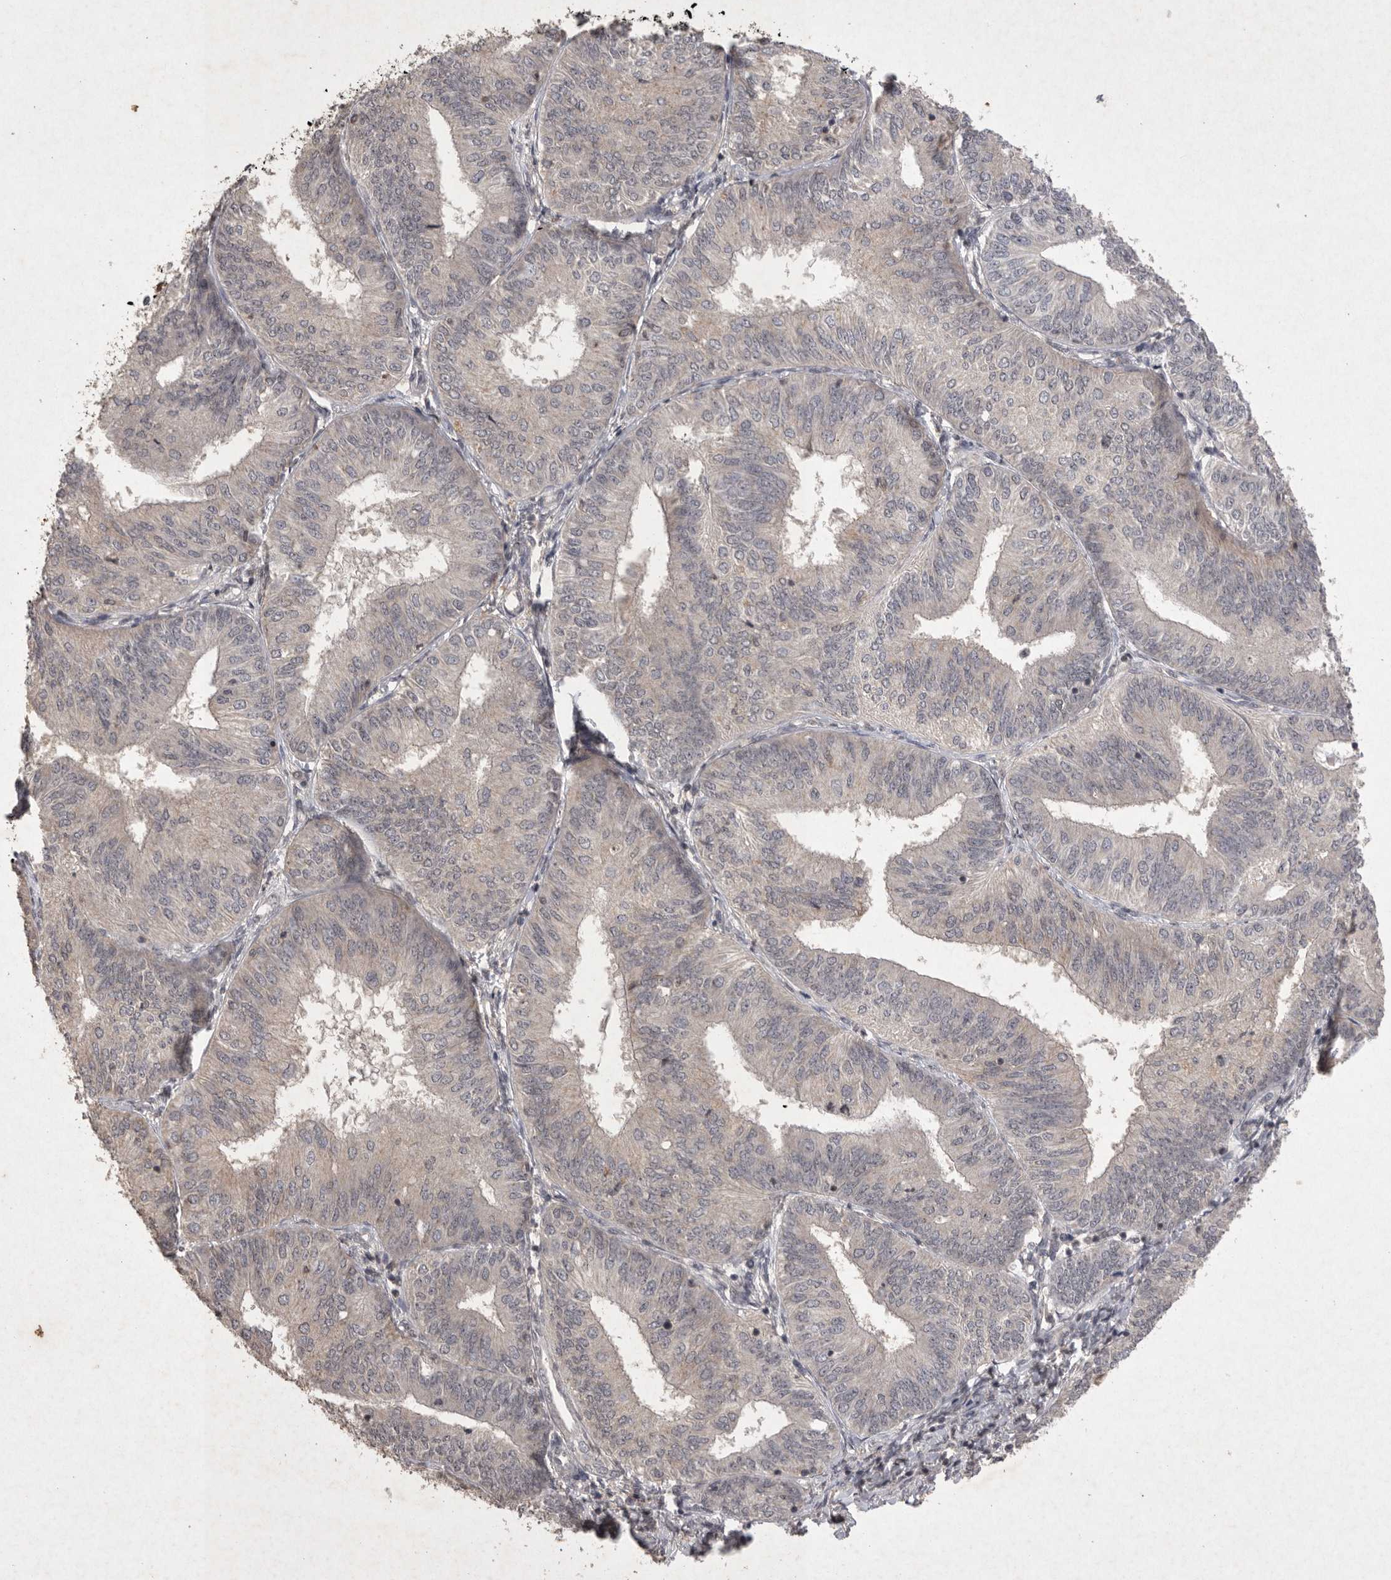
{"staining": {"intensity": "negative", "quantity": "none", "location": "none"}, "tissue": "endometrial cancer", "cell_type": "Tumor cells", "image_type": "cancer", "snomed": [{"axis": "morphology", "description": "Adenocarcinoma, NOS"}, {"axis": "topography", "description": "Endometrium"}], "caption": "There is no significant positivity in tumor cells of adenocarcinoma (endometrial).", "gene": "APLNR", "patient": {"sex": "female", "age": 58}}